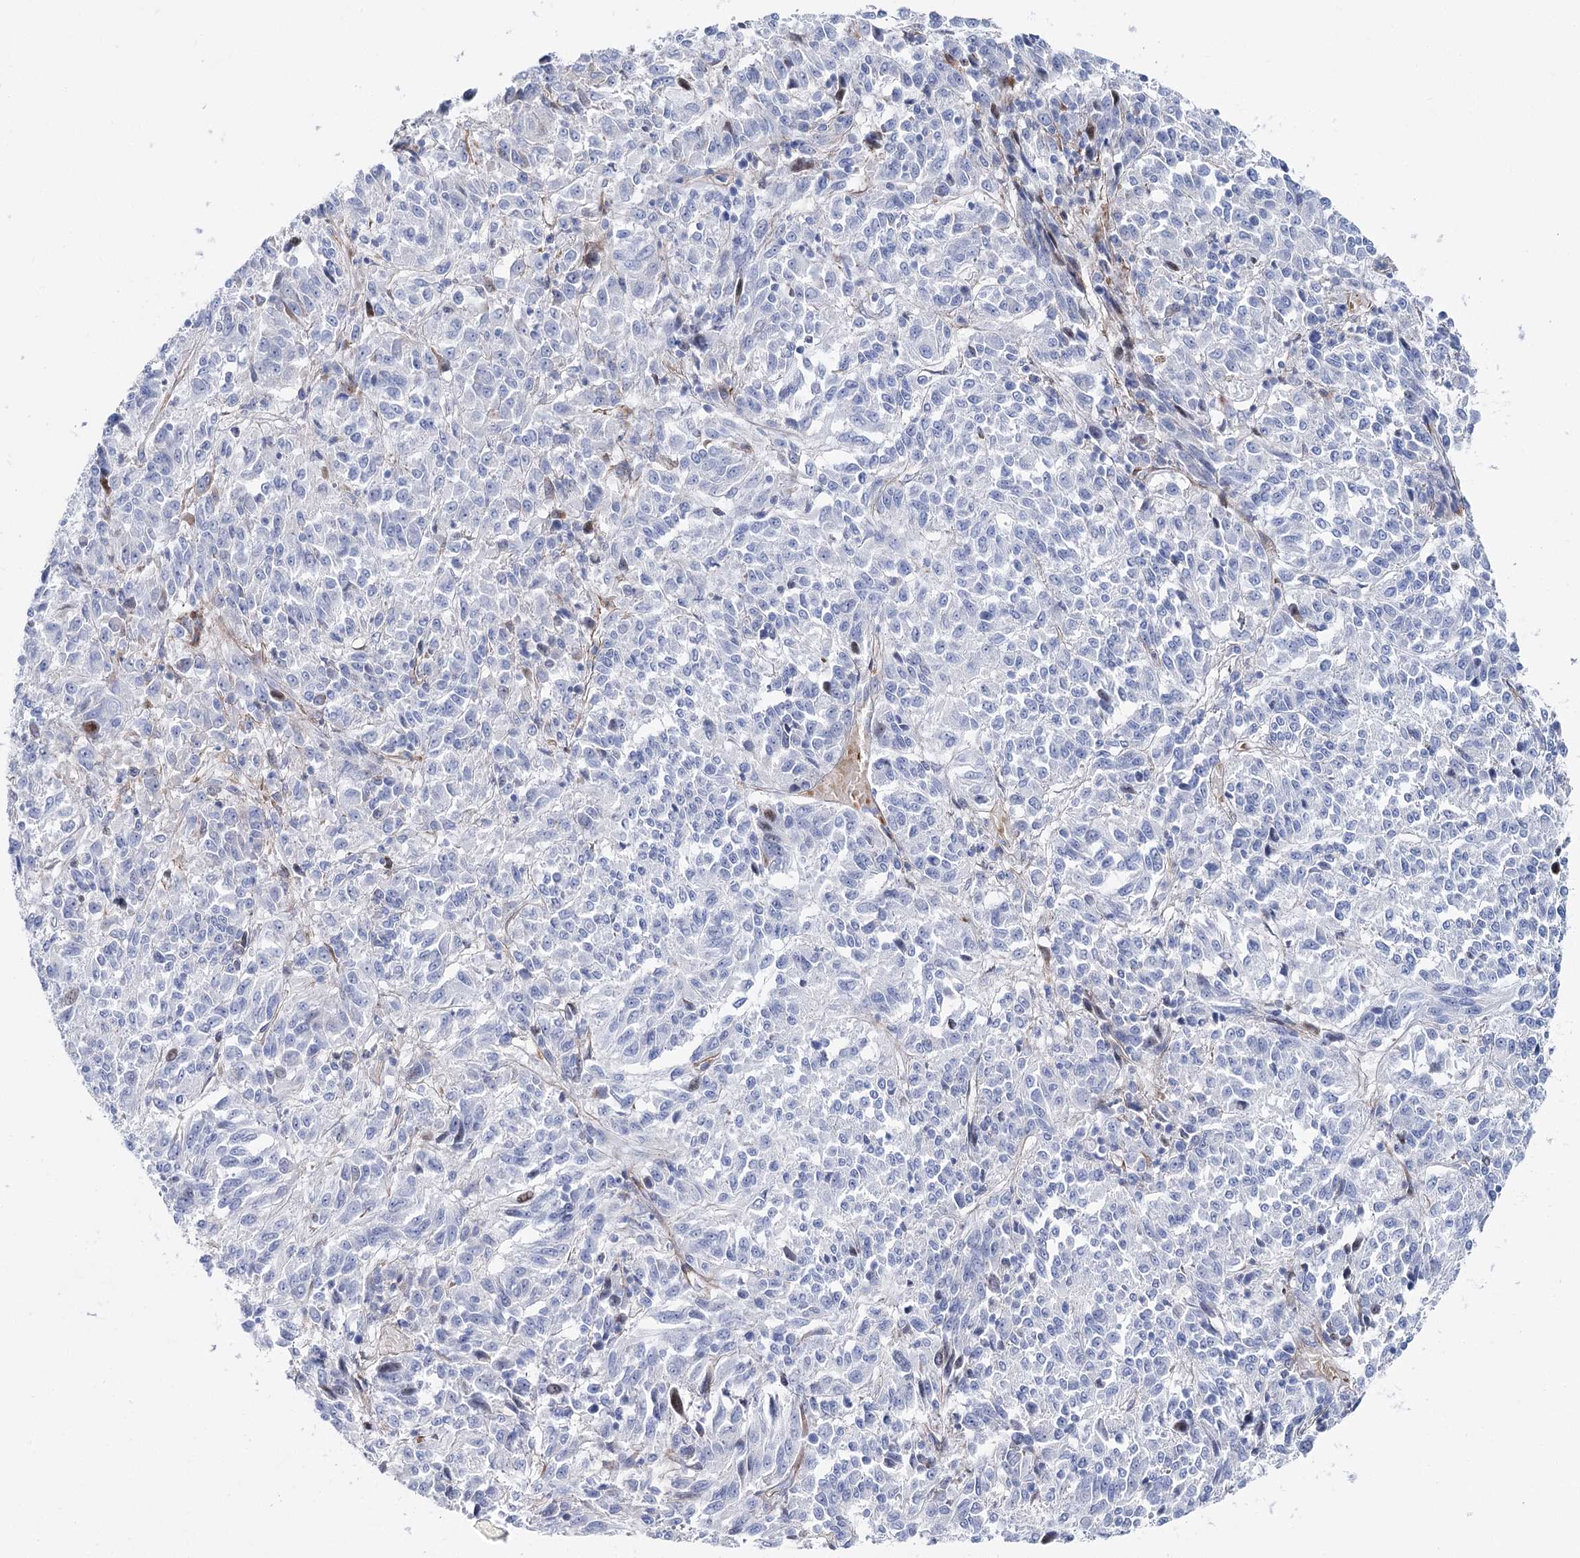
{"staining": {"intensity": "negative", "quantity": "none", "location": "none"}, "tissue": "melanoma", "cell_type": "Tumor cells", "image_type": "cancer", "snomed": [{"axis": "morphology", "description": "Malignant melanoma, Metastatic site"}, {"axis": "topography", "description": "Lung"}], "caption": "A micrograph of human melanoma is negative for staining in tumor cells.", "gene": "ANKRD23", "patient": {"sex": "male", "age": 64}}